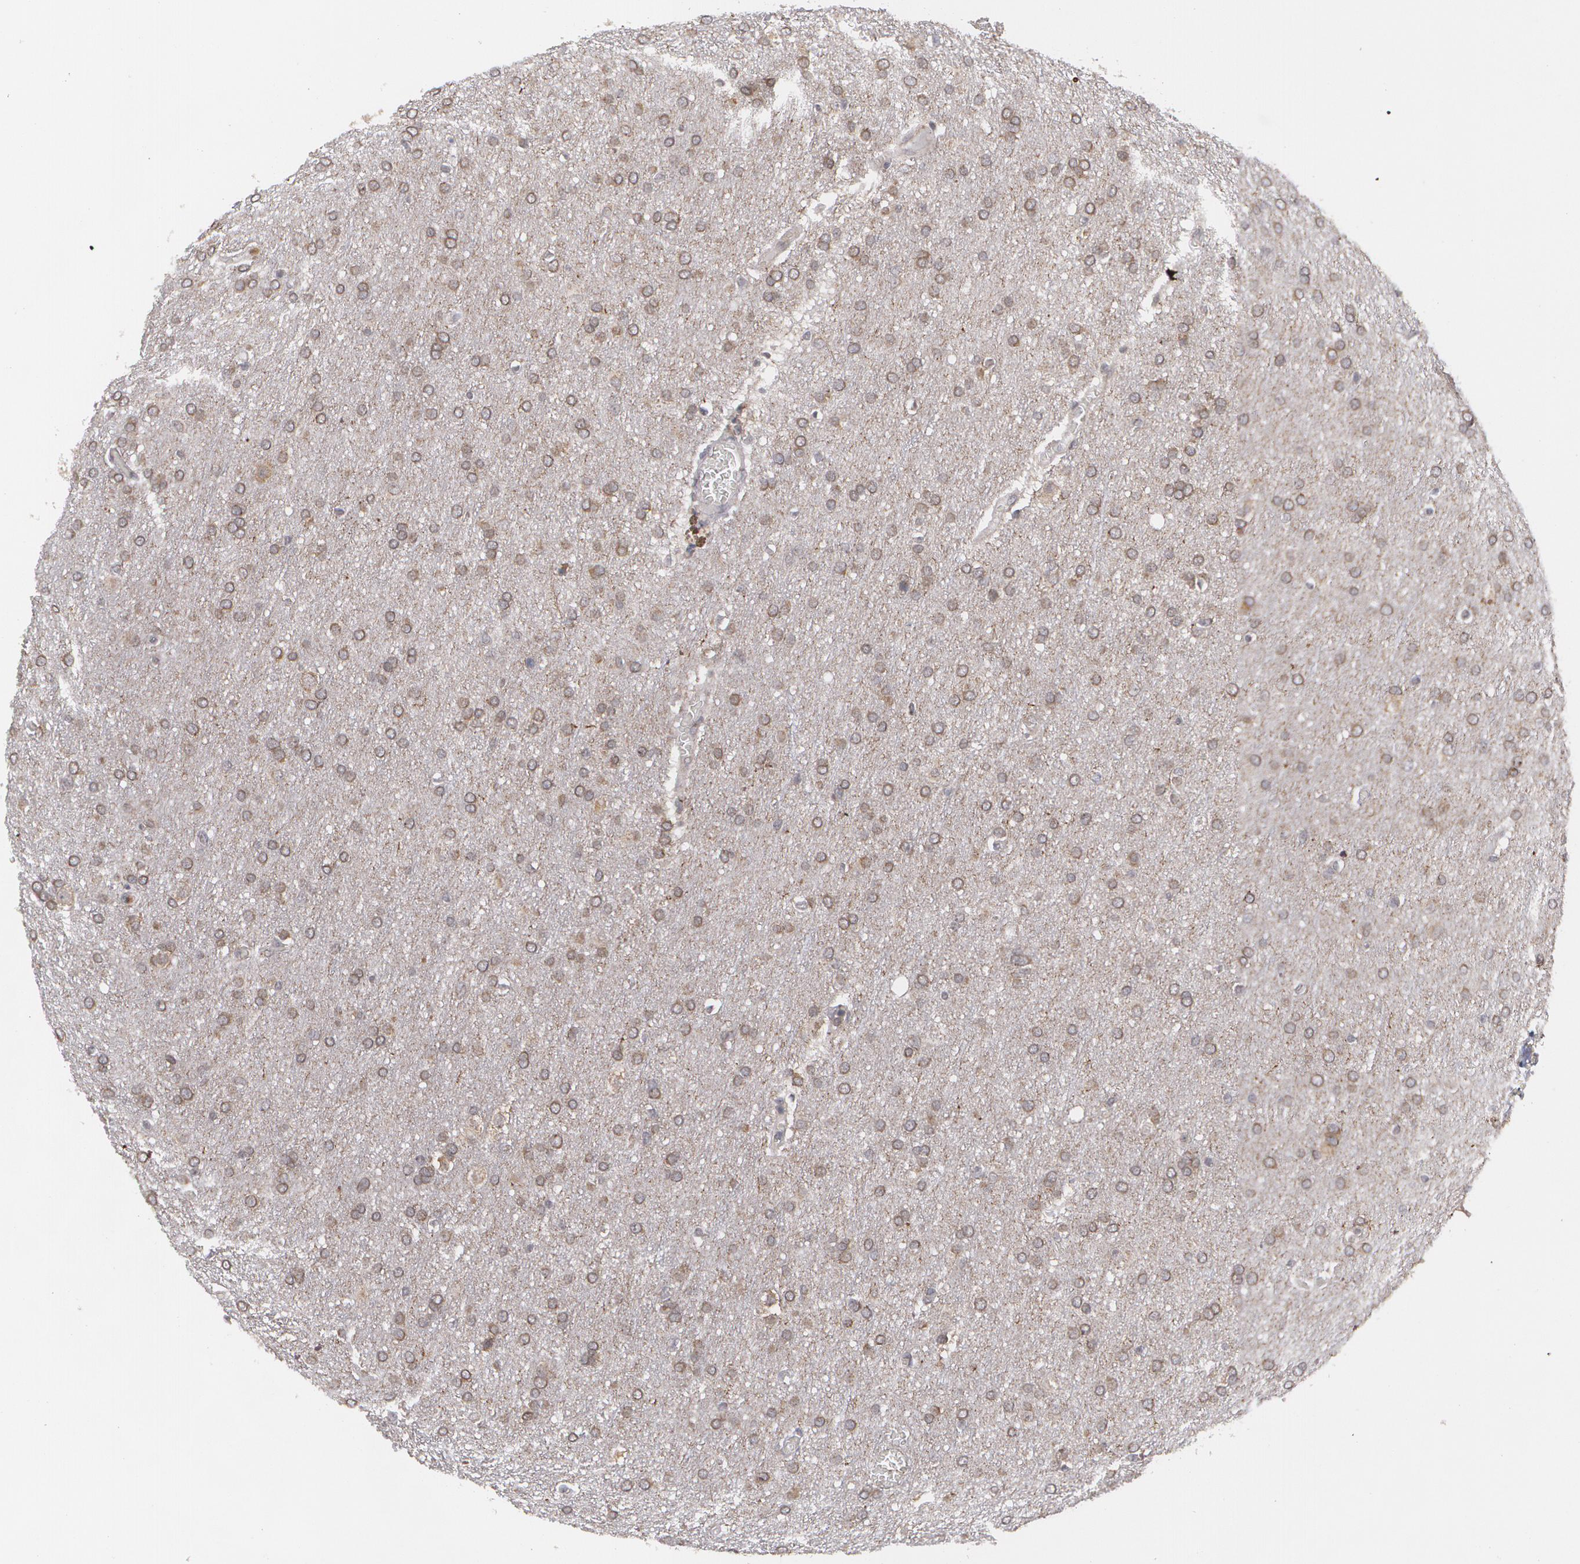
{"staining": {"intensity": "weak", "quantity": ">75%", "location": "cytoplasmic/membranous"}, "tissue": "glioma", "cell_type": "Tumor cells", "image_type": "cancer", "snomed": [{"axis": "morphology", "description": "Glioma, malignant, Low grade"}, {"axis": "topography", "description": "Brain"}], "caption": "Human glioma stained with a protein marker shows weak staining in tumor cells.", "gene": "BMP6", "patient": {"sex": "female", "age": 32}}